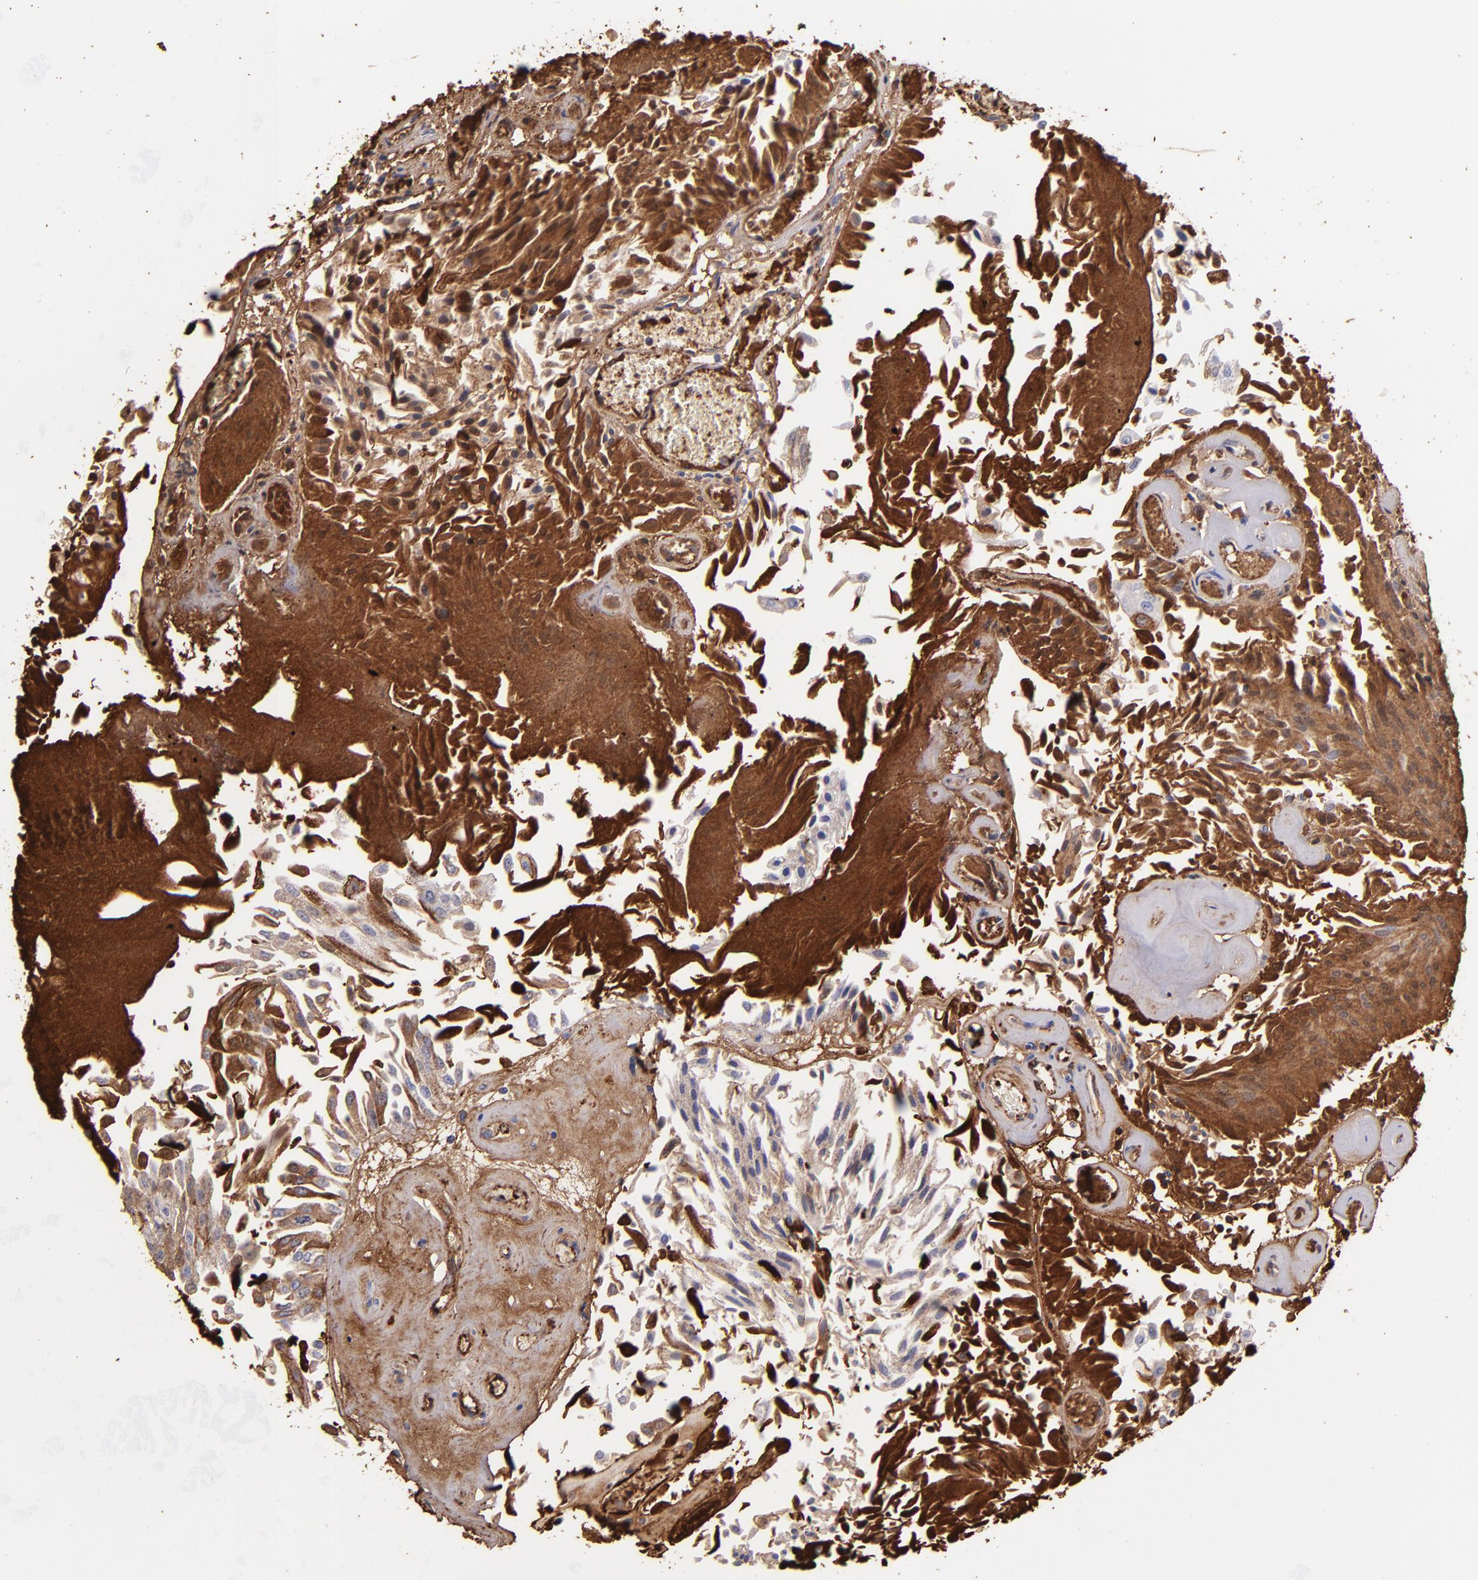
{"staining": {"intensity": "moderate", "quantity": ">75%", "location": "cytoplasmic/membranous"}, "tissue": "urothelial cancer", "cell_type": "Tumor cells", "image_type": "cancer", "snomed": [{"axis": "morphology", "description": "Urothelial carcinoma, Low grade"}, {"axis": "topography", "description": "Urinary bladder"}], "caption": "A medium amount of moderate cytoplasmic/membranous staining is seen in about >75% of tumor cells in low-grade urothelial carcinoma tissue.", "gene": "FGB", "patient": {"sex": "male", "age": 86}}